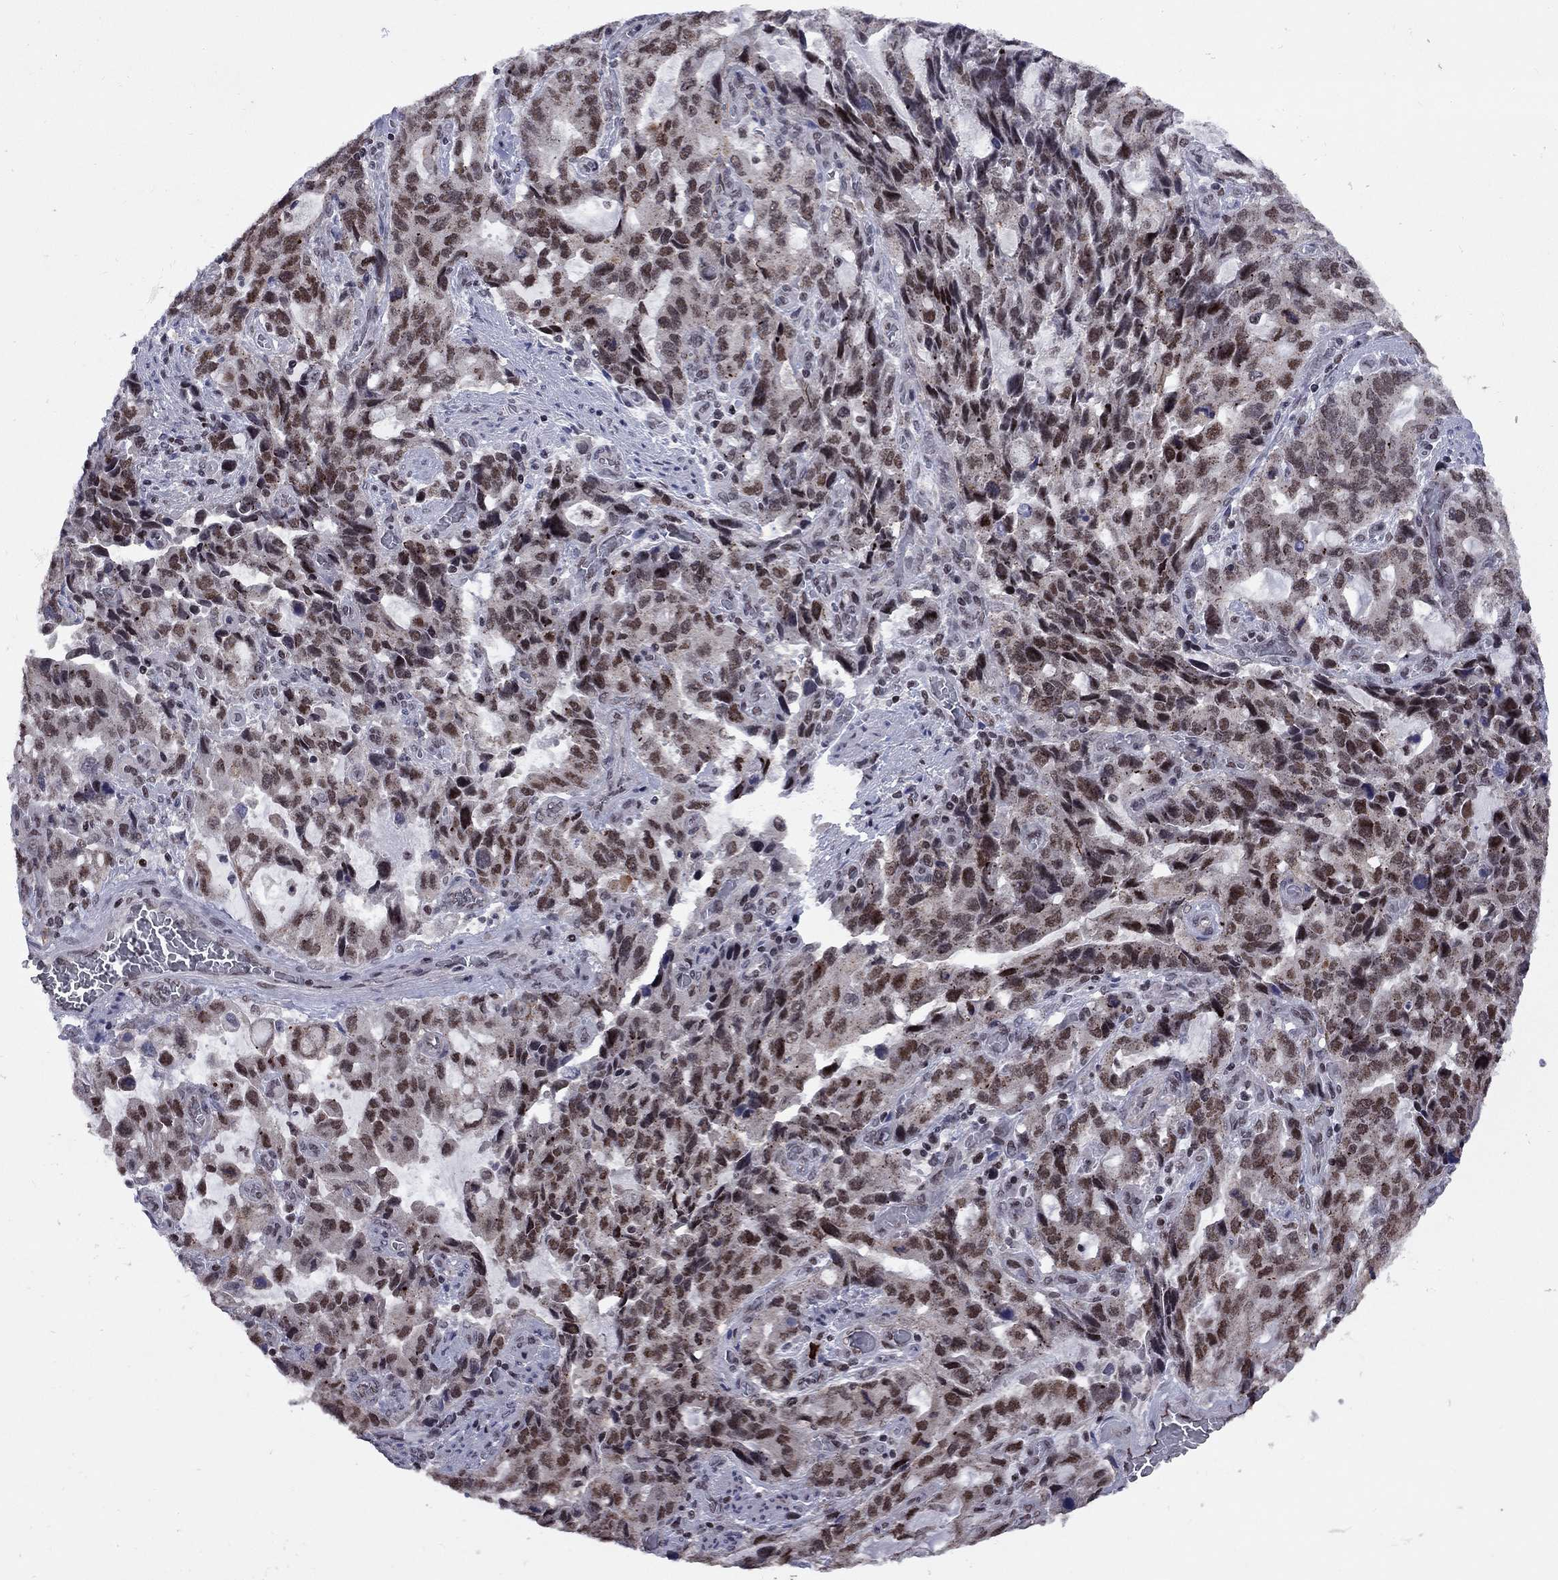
{"staining": {"intensity": "weak", "quantity": "25%-75%", "location": "nuclear"}, "tissue": "stomach cancer", "cell_type": "Tumor cells", "image_type": "cancer", "snomed": [{"axis": "morphology", "description": "Adenocarcinoma, NOS"}, {"axis": "topography", "description": "Stomach, upper"}], "caption": "Stomach adenocarcinoma tissue demonstrates weak nuclear staining in approximately 25%-75% of tumor cells, visualized by immunohistochemistry. The staining was performed using DAB (3,3'-diaminobenzidine) to visualize the protein expression in brown, while the nuclei were stained in blue with hematoxylin (Magnification: 20x).", "gene": "TAF9", "patient": {"sex": "male", "age": 85}}